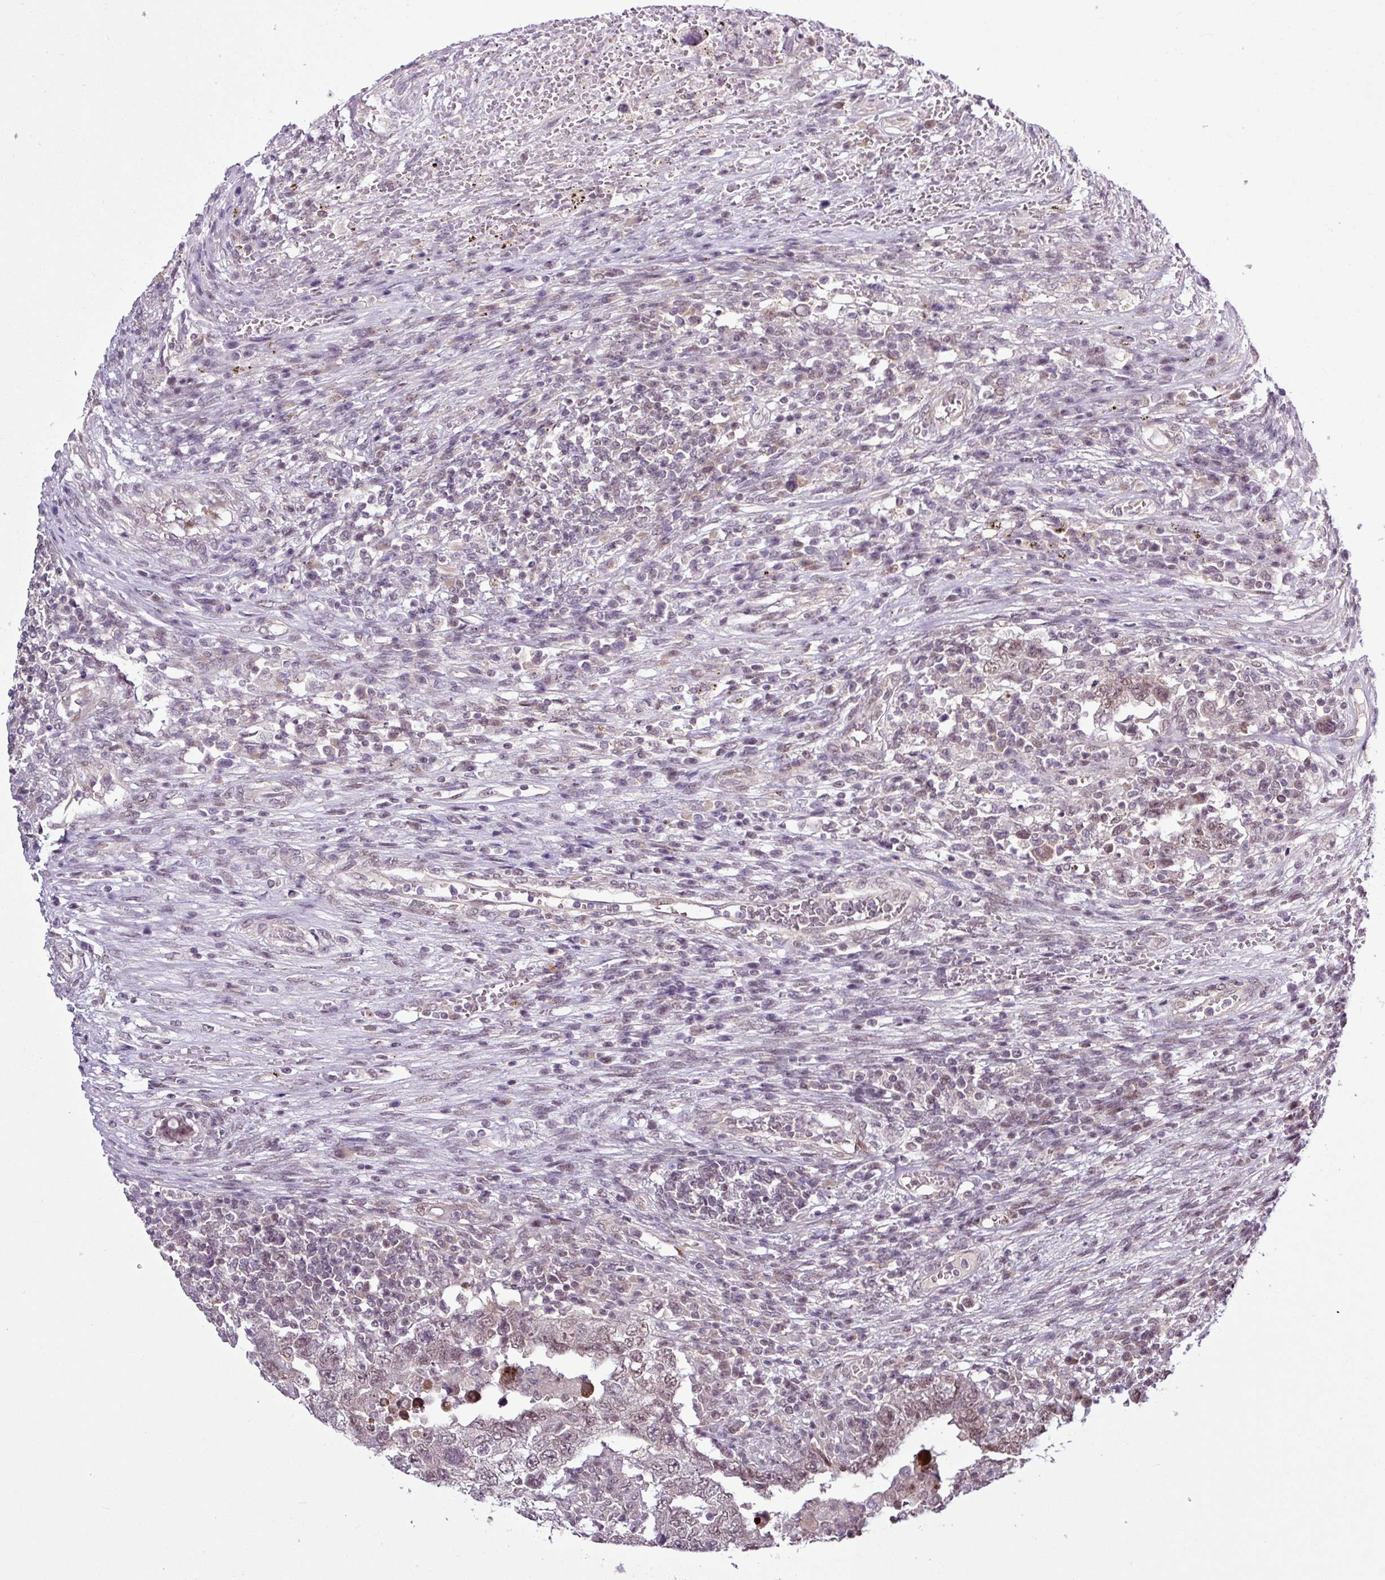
{"staining": {"intensity": "moderate", "quantity": "<25%", "location": "nuclear"}, "tissue": "testis cancer", "cell_type": "Tumor cells", "image_type": "cancer", "snomed": [{"axis": "morphology", "description": "Carcinoma, Embryonal, NOS"}, {"axis": "topography", "description": "Testis"}], "caption": "Protein expression analysis of embryonal carcinoma (testis) reveals moderate nuclear staining in about <25% of tumor cells. (DAB (3,3'-diaminobenzidine) = brown stain, brightfield microscopy at high magnification).", "gene": "ITPKC", "patient": {"sex": "male", "age": 26}}